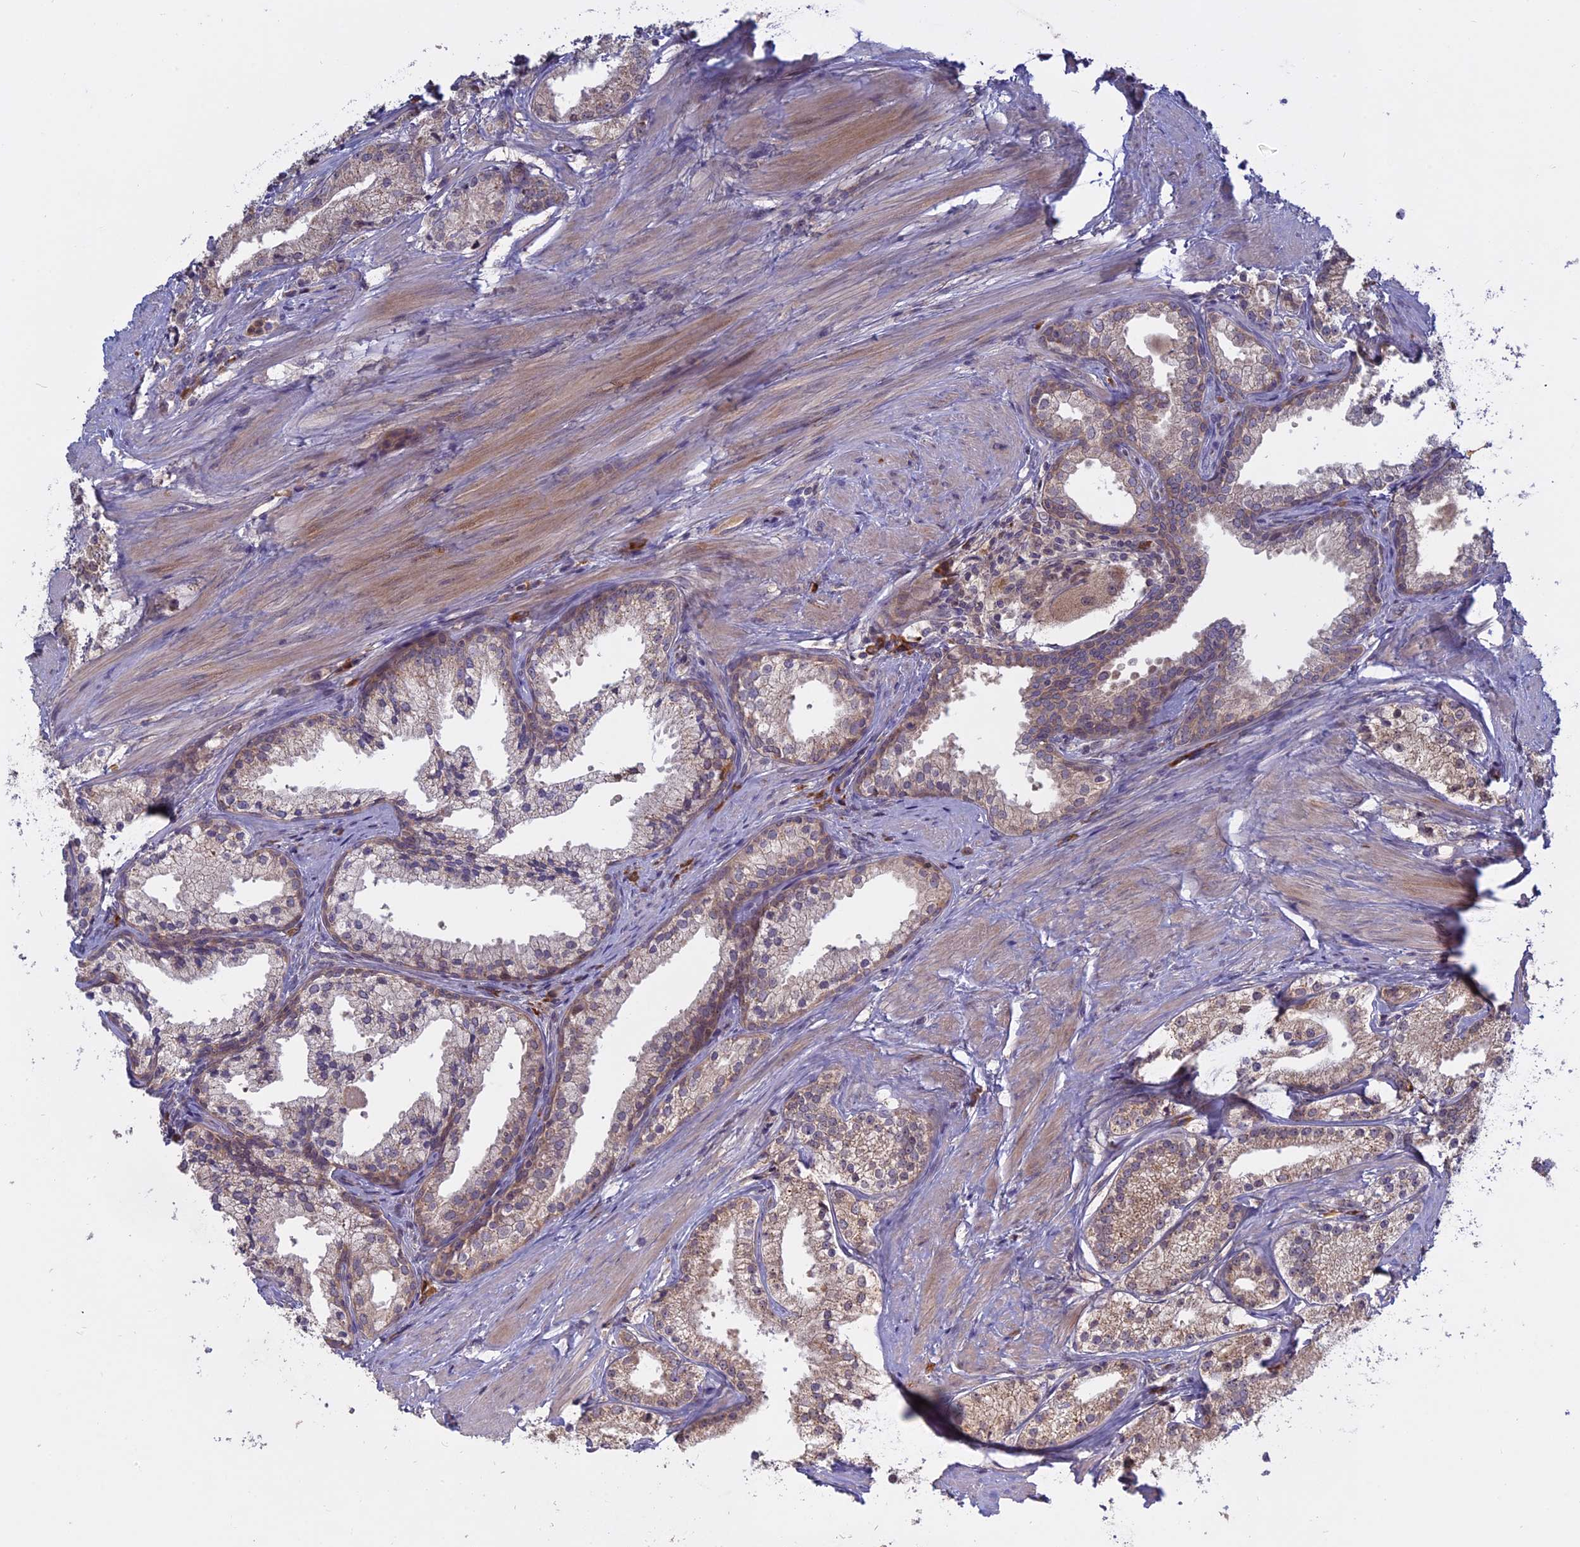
{"staining": {"intensity": "weak", "quantity": ">75%", "location": "cytoplasmic/membranous"}, "tissue": "prostate cancer", "cell_type": "Tumor cells", "image_type": "cancer", "snomed": [{"axis": "morphology", "description": "Adenocarcinoma, Low grade"}, {"axis": "topography", "description": "Prostate"}], "caption": "A histopathology image of human prostate adenocarcinoma (low-grade) stained for a protein shows weak cytoplasmic/membranous brown staining in tumor cells.", "gene": "TMEM208", "patient": {"sex": "male", "age": 57}}